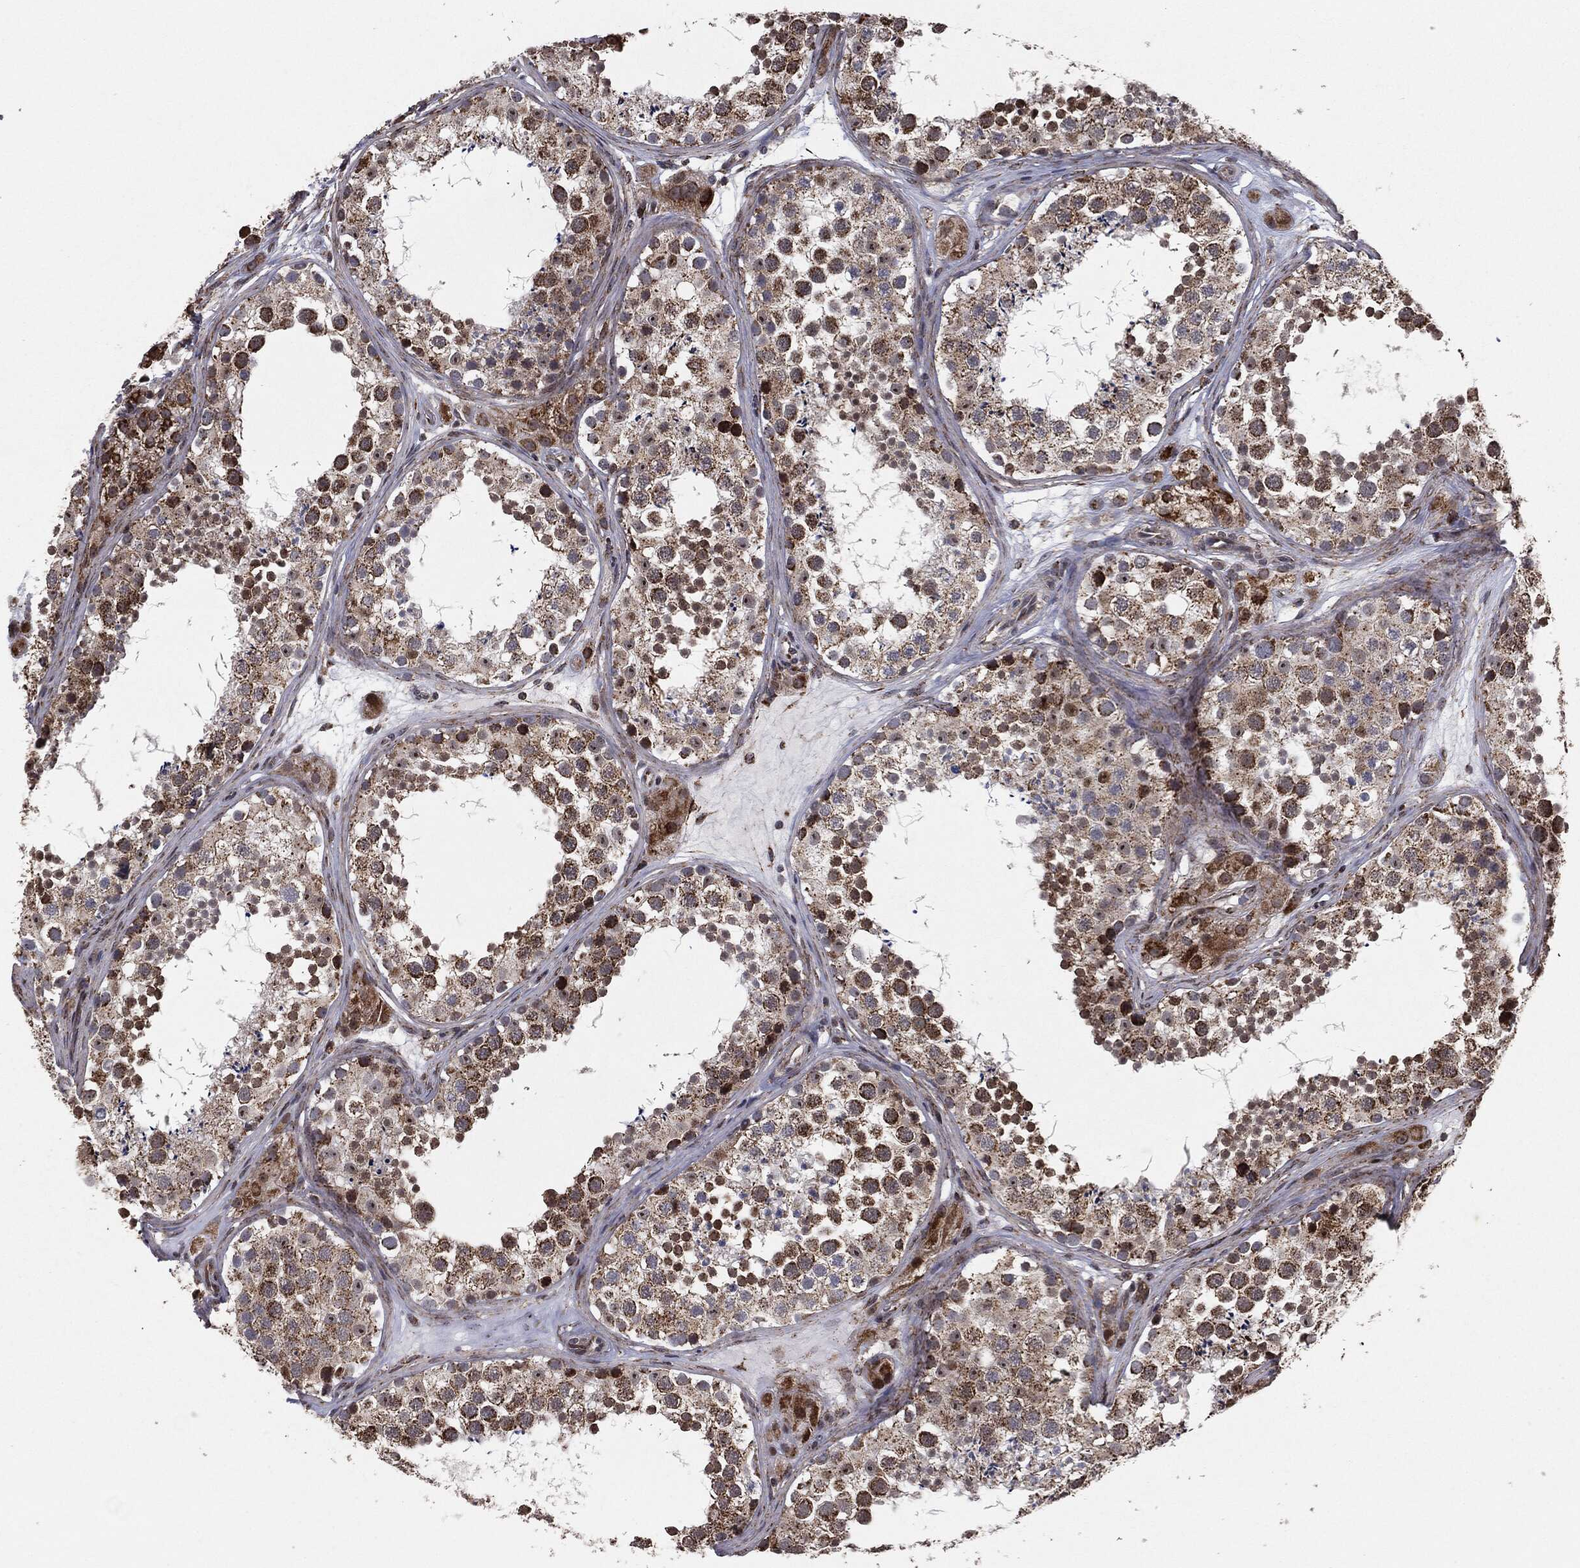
{"staining": {"intensity": "strong", "quantity": "25%-75%", "location": "cytoplasmic/membranous,nuclear"}, "tissue": "testis", "cell_type": "Cells in seminiferous ducts", "image_type": "normal", "snomed": [{"axis": "morphology", "description": "Normal tissue, NOS"}, {"axis": "topography", "description": "Testis"}], "caption": "Protein positivity by IHC shows strong cytoplasmic/membranous,nuclear expression in approximately 25%-75% of cells in seminiferous ducts in benign testis.", "gene": "CHCHD2", "patient": {"sex": "male", "age": 41}}